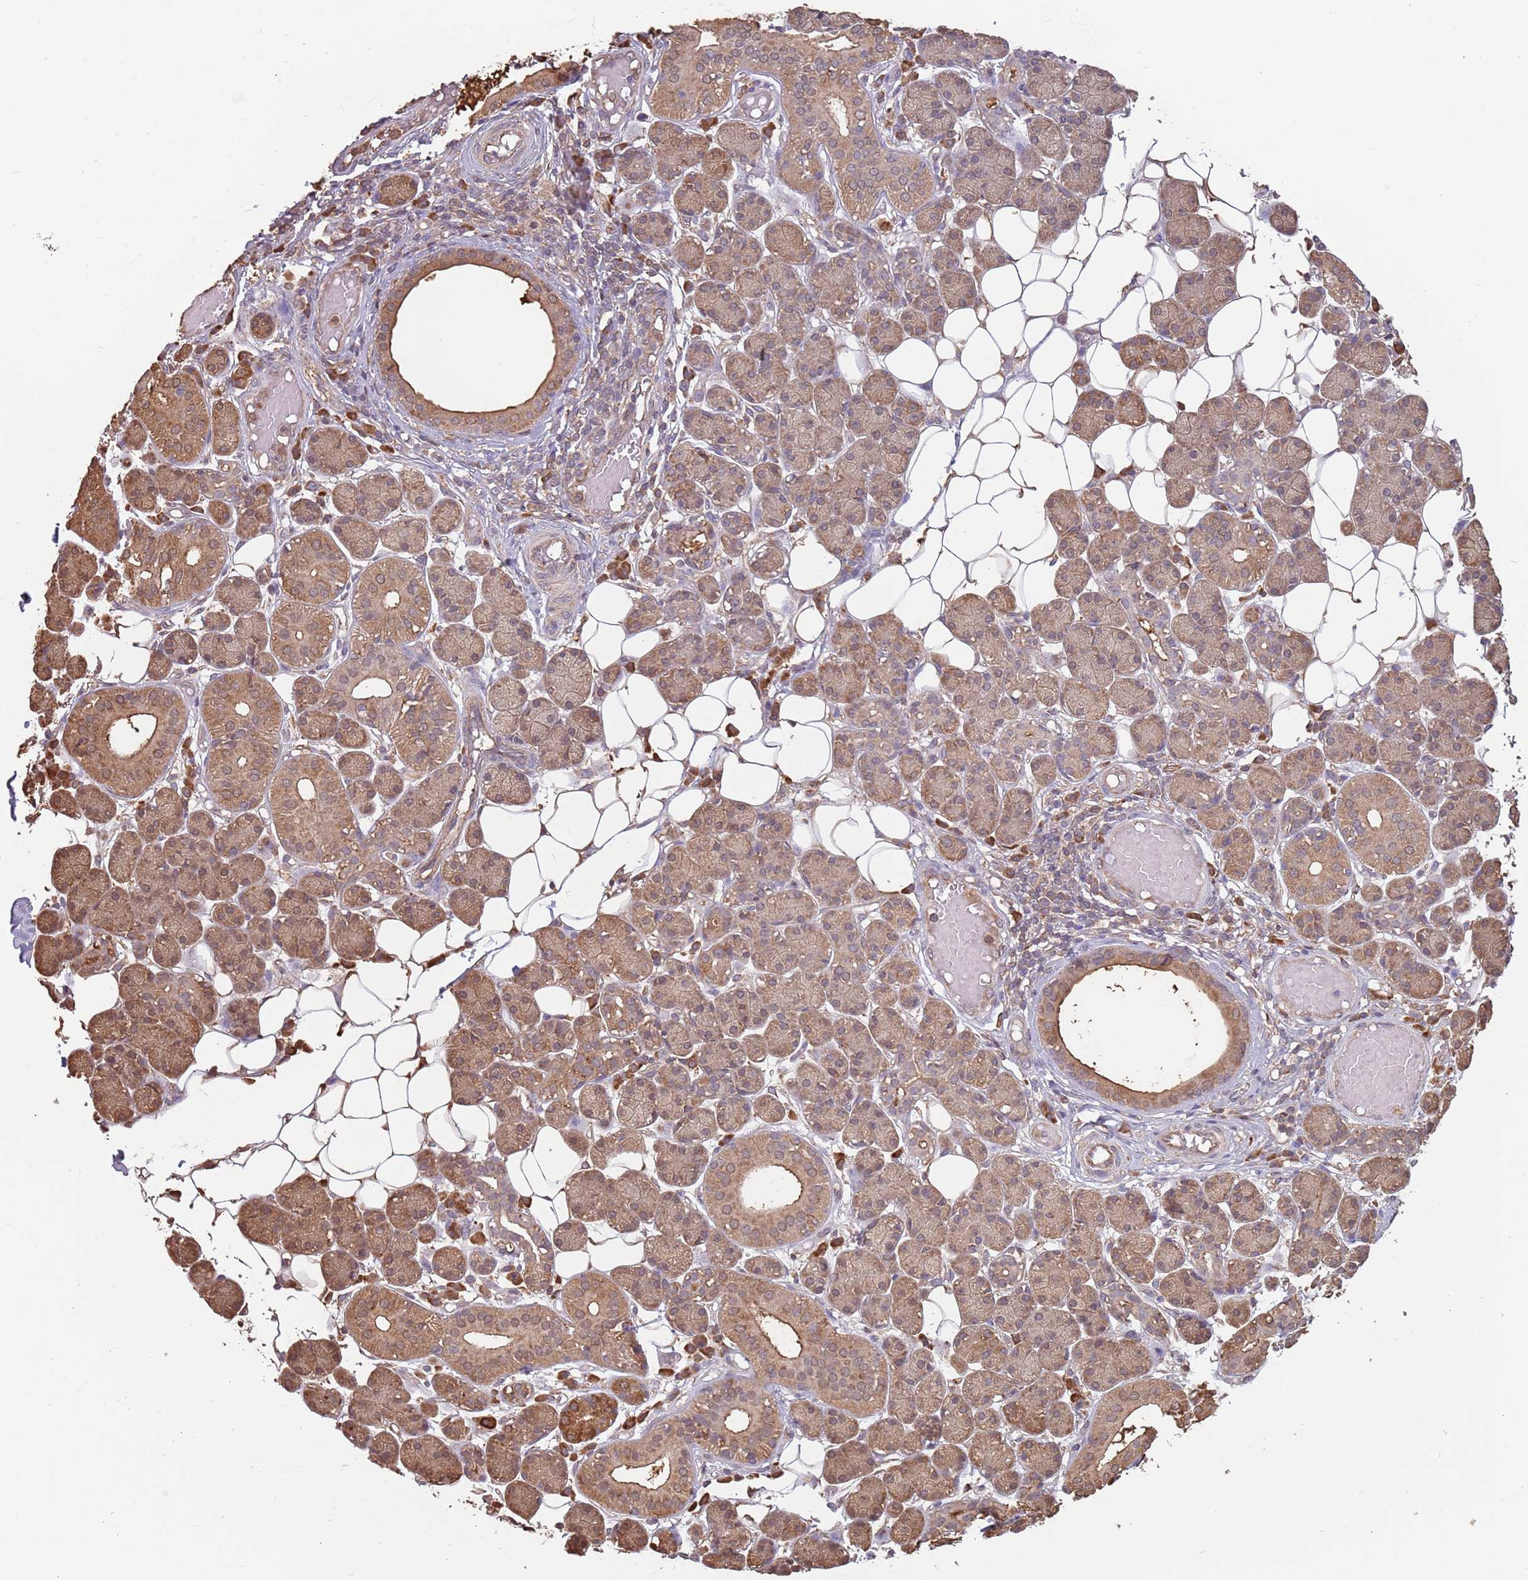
{"staining": {"intensity": "moderate", "quantity": ">75%", "location": "cytoplasmic/membranous"}, "tissue": "salivary gland", "cell_type": "Glandular cells", "image_type": "normal", "snomed": [{"axis": "morphology", "description": "Normal tissue, NOS"}, {"axis": "topography", "description": "Salivary gland"}], "caption": "Salivary gland stained with IHC shows moderate cytoplasmic/membranous positivity in about >75% of glandular cells.", "gene": "COG4", "patient": {"sex": "female", "age": 33}}